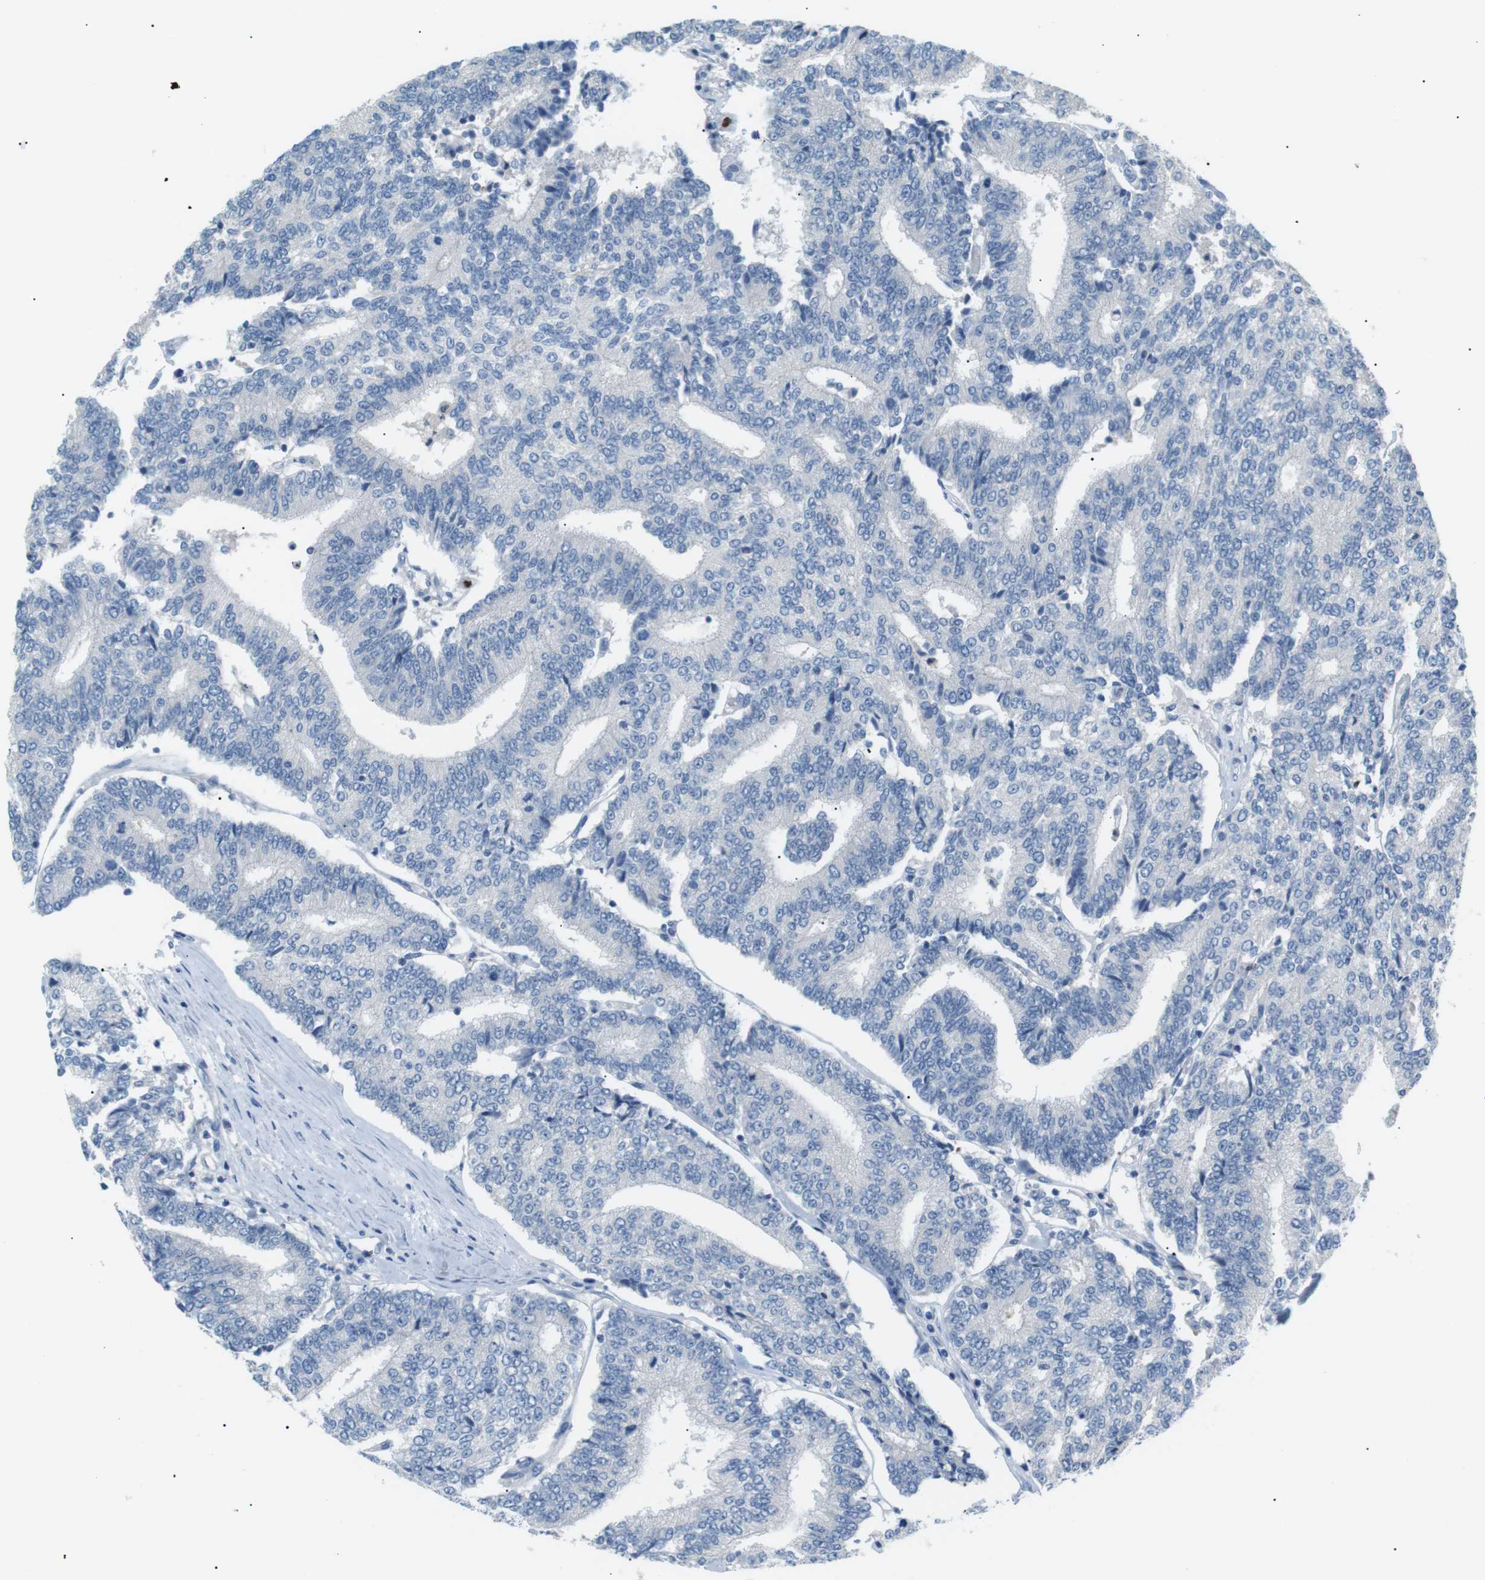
{"staining": {"intensity": "negative", "quantity": "none", "location": "none"}, "tissue": "prostate cancer", "cell_type": "Tumor cells", "image_type": "cancer", "snomed": [{"axis": "morphology", "description": "Normal tissue, NOS"}, {"axis": "morphology", "description": "Adenocarcinoma, High grade"}, {"axis": "topography", "description": "Prostate"}, {"axis": "topography", "description": "Seminal veicle"}], "caption": "Immunohistochemical staining of human adenocarcinoma (high-grade) (prostate) exhibits no significant staining in tumor cells.", "gene": "CDH26", "patient": {"sex": "male", "age": 55}}